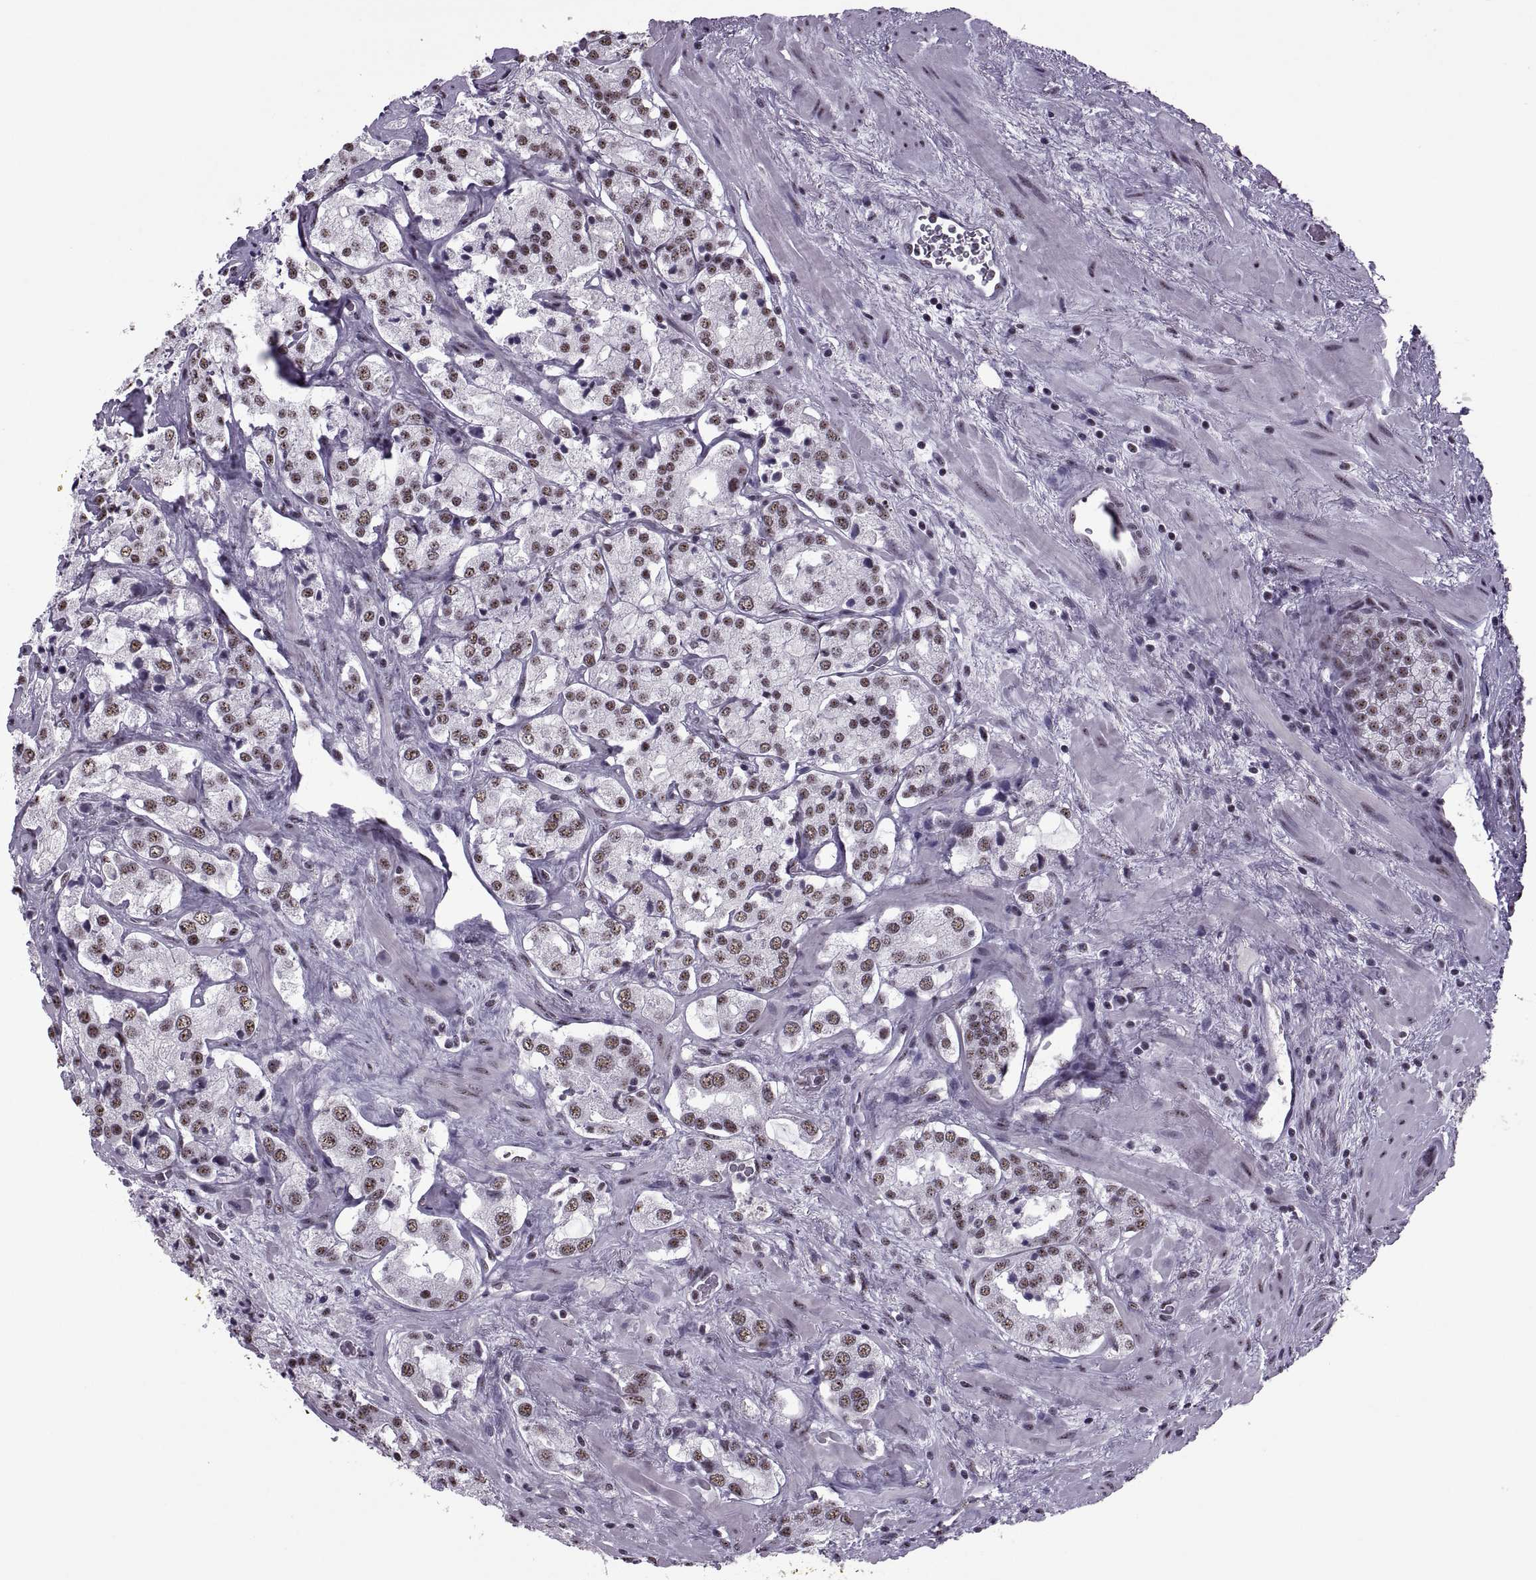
{"staining": {"intensity": "moderate", "quantity": ">75%", "location": "nuclear"}, "tissue": "prostate cancer", "cell_type": "Tumor cells", "image_type": "cancer", "snomed": [{"axis": "morphology", "description": "Adenocarcinoma, NOS"}, {"axis": "topography", "description": "Prostate"}], "caption": "Approximately >75% of tumor cells in prostate cancer (adenocarcinoma) show moderate nuclear protein expression as visualized by brown immunohistochemical staining.", "gene": "MAGEA4", "patient": {"sex": "male", "age": 66}}